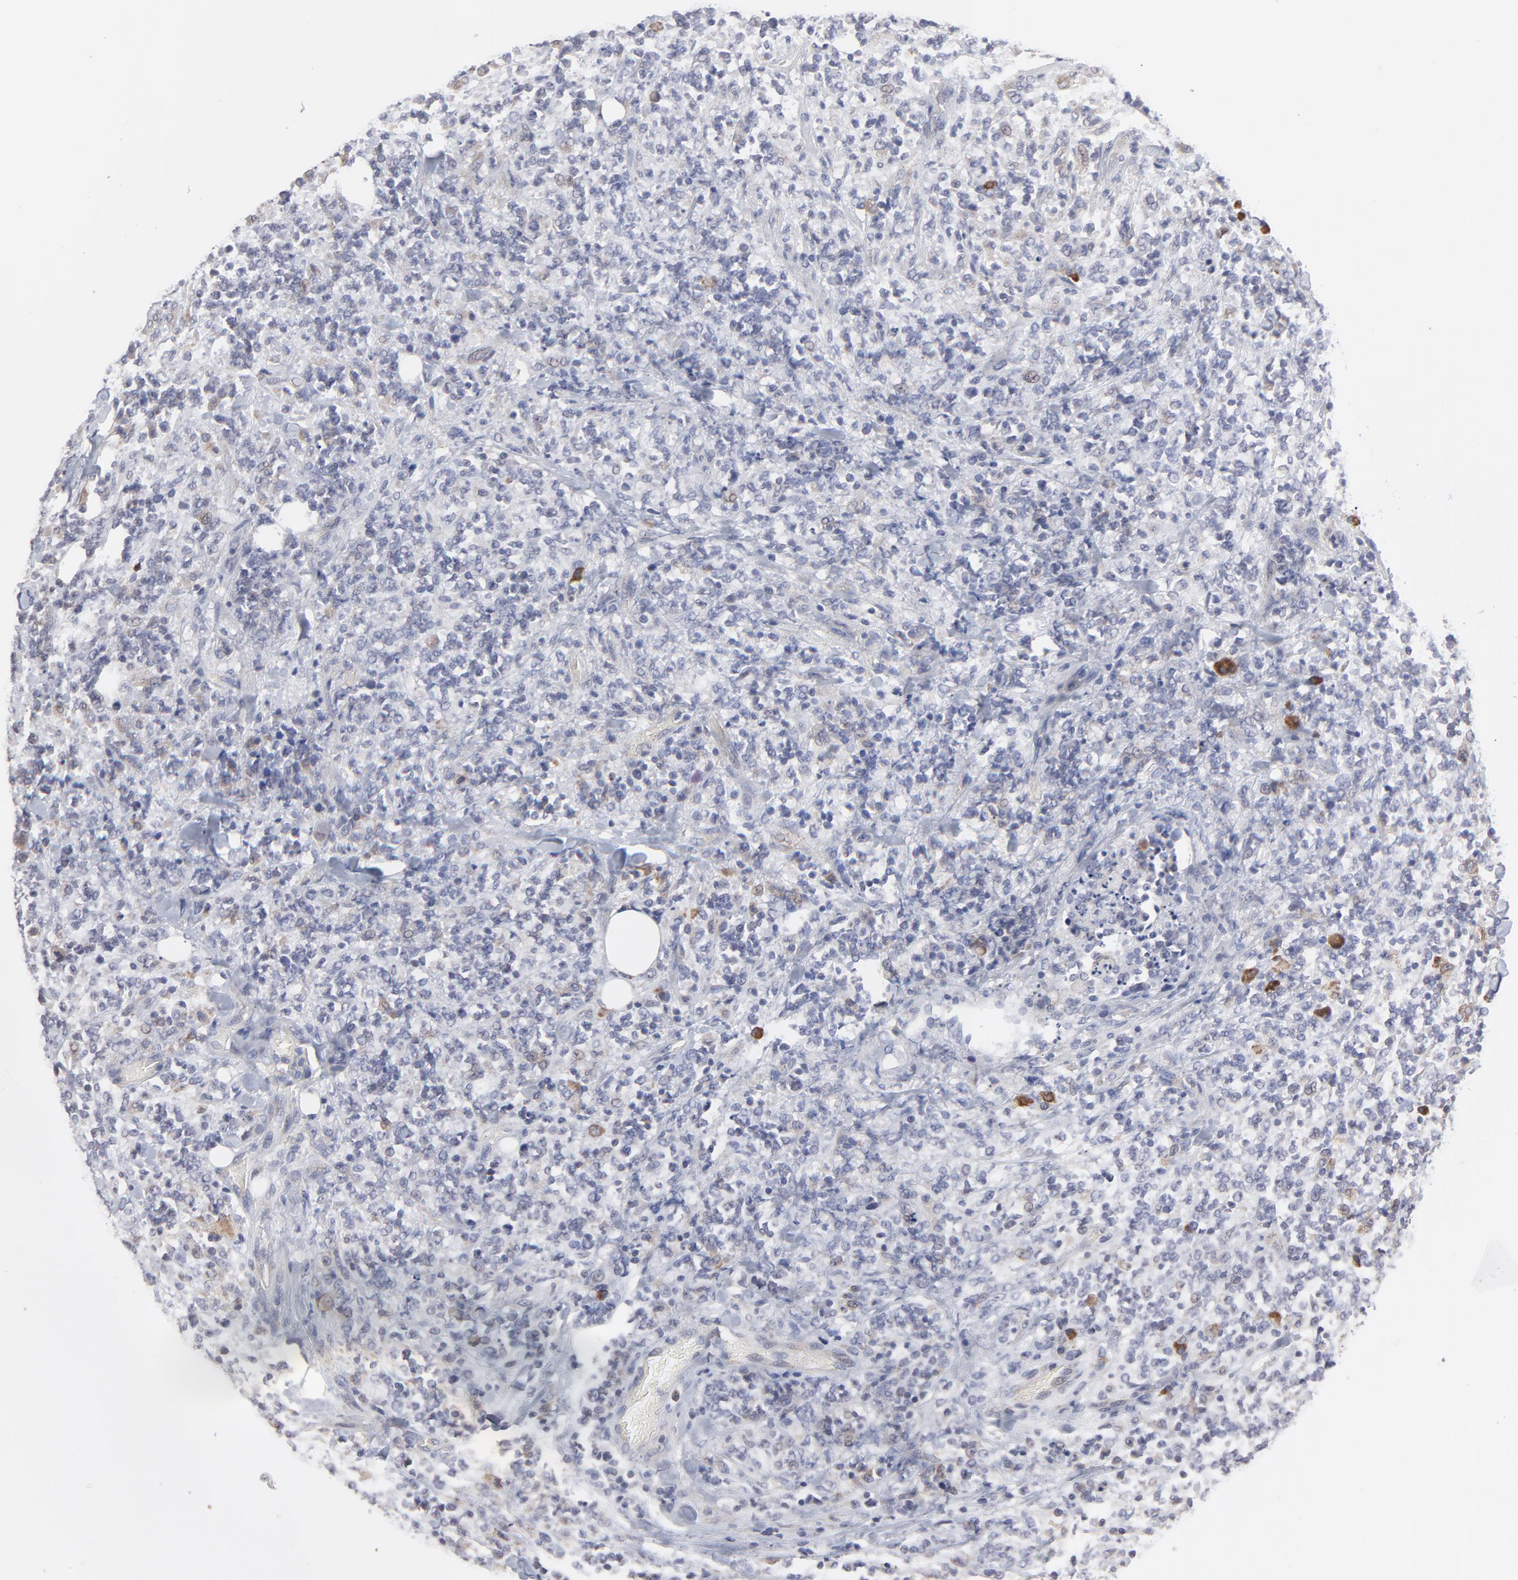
{"staining": {"intensity": "moderate", "quantity": "<25%", "location": "cytoplasmic/membranous"}, "tissue": "lymphoma", "cell_type": "Tumor cells", "image_type": "cancer", "snomed": [{"axis": "morphology", "description": "Malignant lymphoma, non-Hodgkin's type, High grade"}, {"axis": "topography", "description": "Soft tissue"}], "caption": "Moderate cytoplasmic/membranous expression for a protein is seen in approximately <25% of tumor cells of malignant lymphoma, non-Hodgkin's type (high-grade) using IHC.", "gene": "TRIM22", "patient": {"sex": "male", "age": 18}}